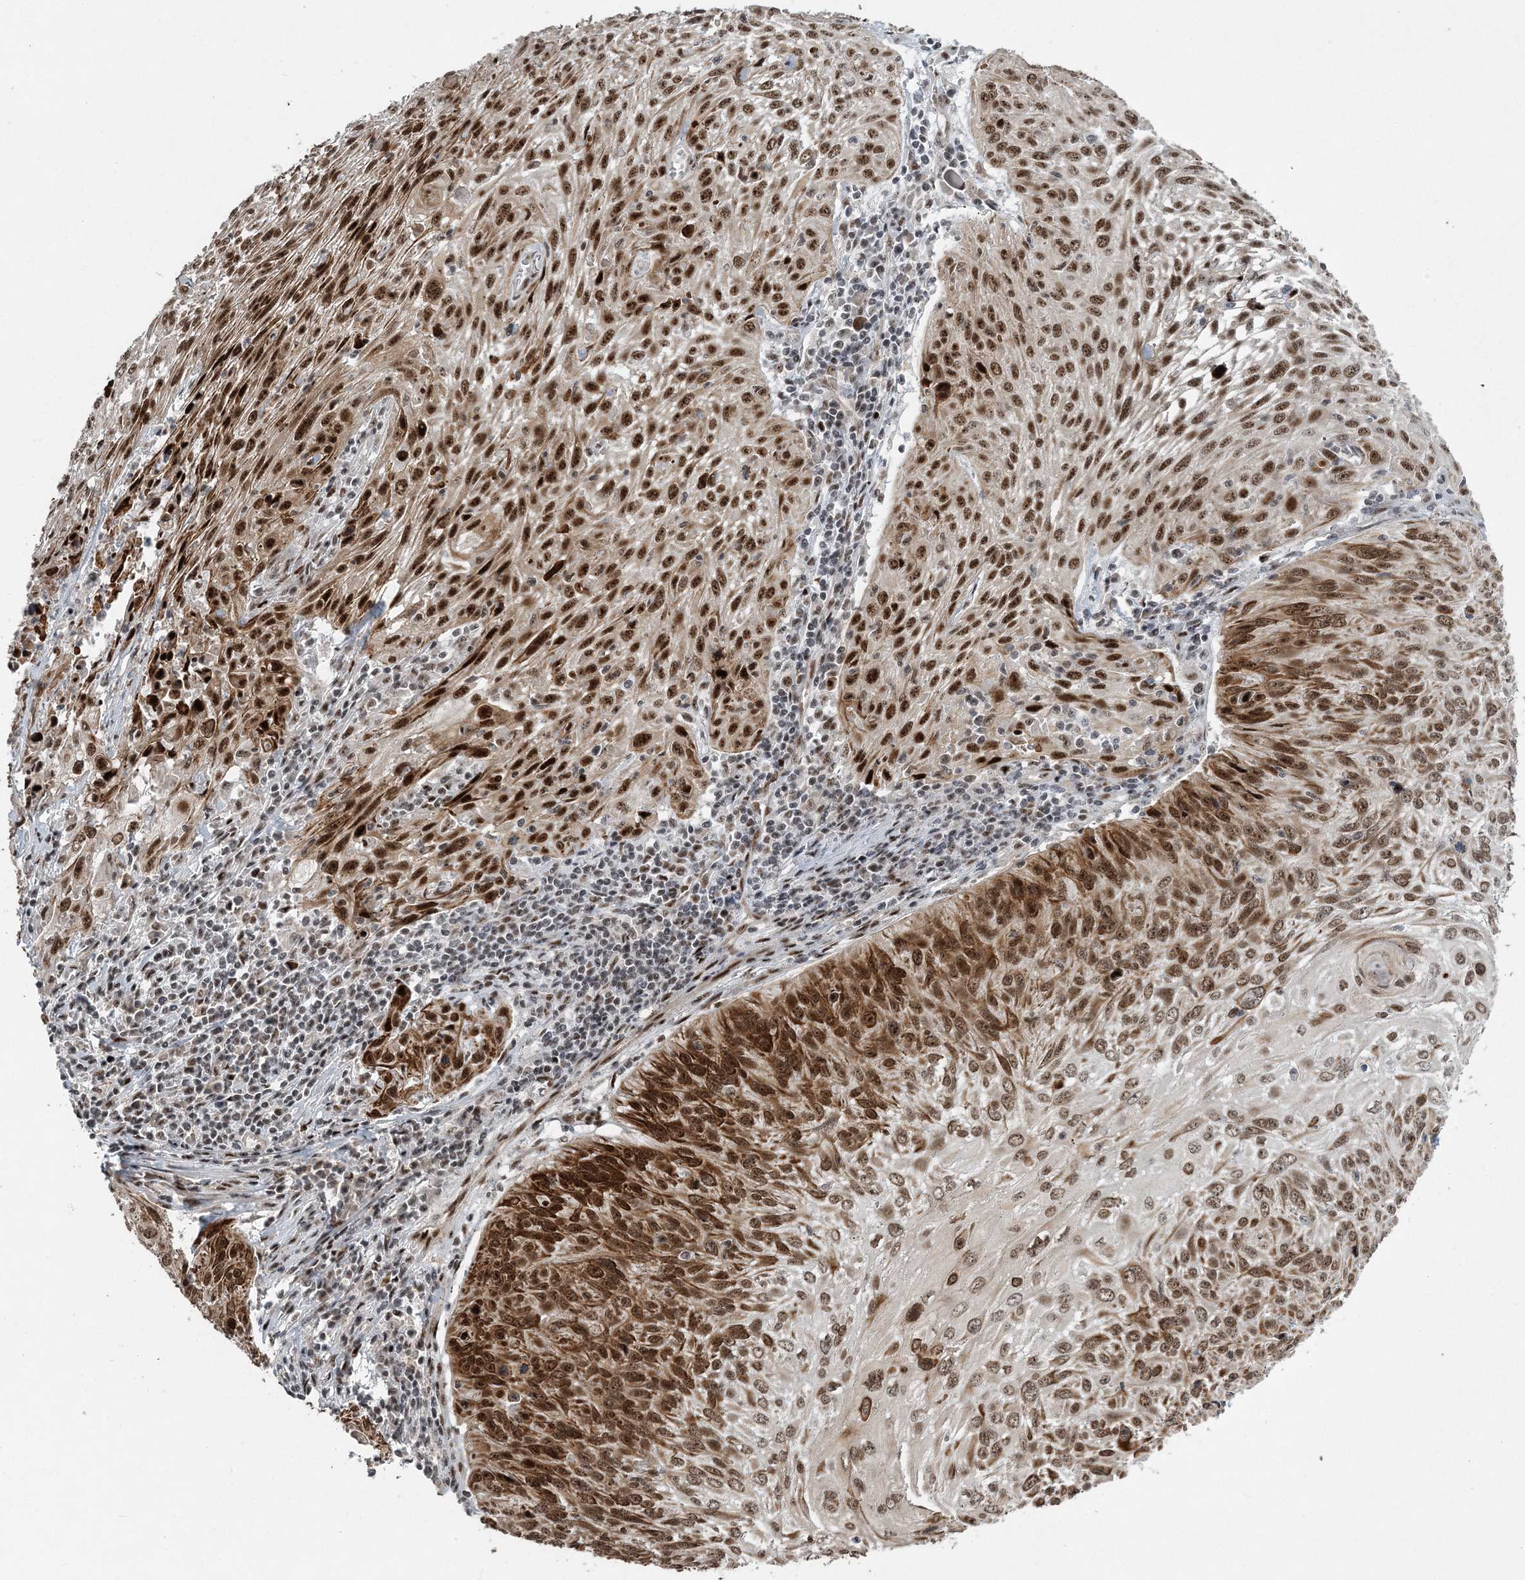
{"staining": {"intensity": "strong", "quantity": ">75%", "location": "cytoplasmic/membranous,nuclear"}, "tissue": "cervical cancer", "cell_type": "Tumor cells", "image_type": "cancer", "snomed": [{"axis": "morphology", "description": "Squamous cell carcinoma, NOS"}, {"axis": "topography", "description": "Cervix"}], "caption": "A photomicrograph showing strong cytoplasmic/membranous and nuclear expression in approximately >75% of tumor cells in cervical squamous cell carcinoma, as visualized by brown immunohistochemical staining.", "gene": "CWC22", "patient": {"sex": "female", "age": 51}}